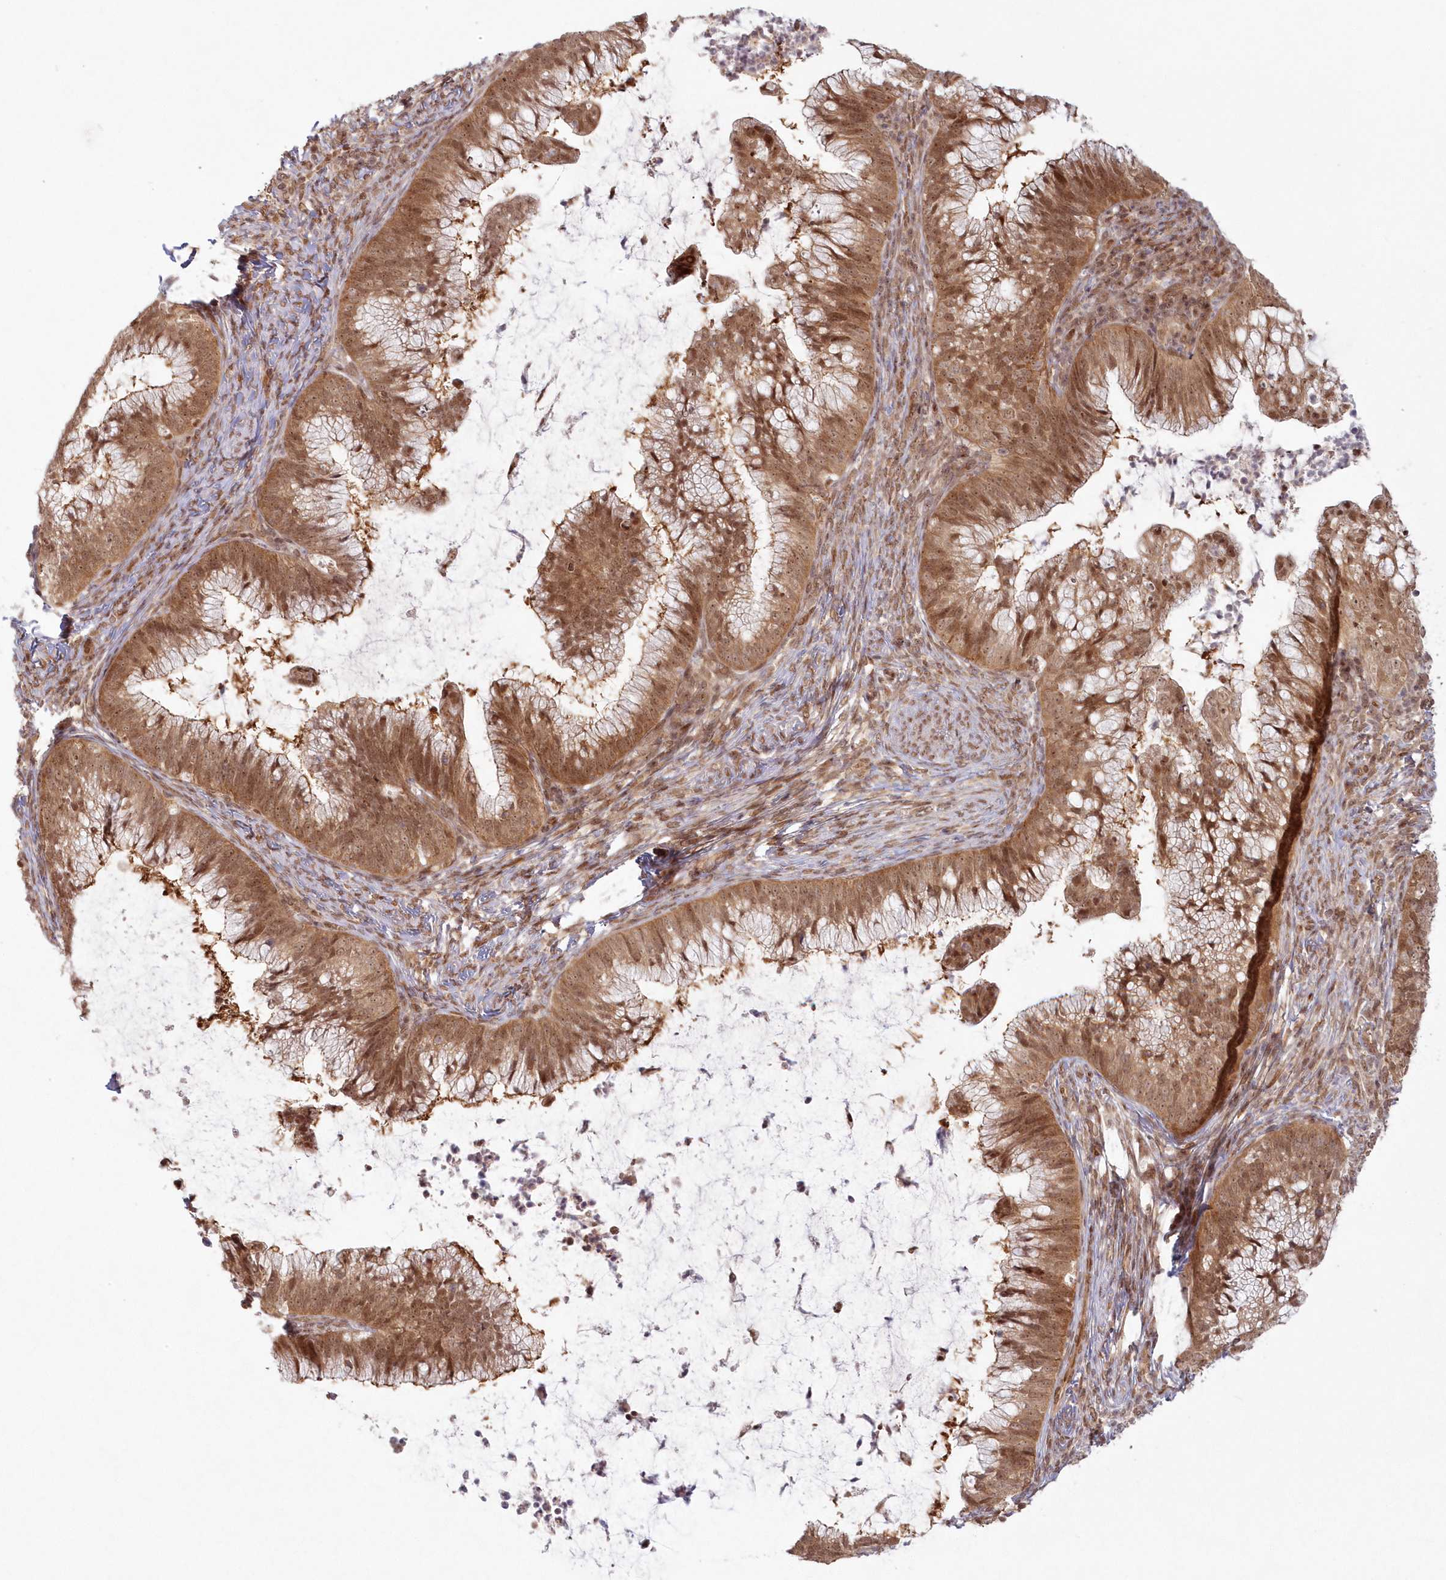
{"staining": {"intensity": "moderate", "quantity": ">75%", "location": "cytoplasmic/membranous,nuclear"}, "tissue": "cervical cancer", "cell_type": "Tumor cells", "image_type": "cancer", "snomed": [{"axis": "morphology", "description": "Adenocarcinoma, NOS"}, {"axis": "topography", "description": "Cervix"}], "caption": "Immunohistochemistry (DAB) staining of cervical cancer (adenocarcinoma) displays moderate cytoplasmic/membranous and nuclear protein expression in approximately >75% of tumor cells. (IHC, brightfield microscopy, high magnification).", "gene": "TOGARAM2", "patient": {"sex": "female", "age": 36}}